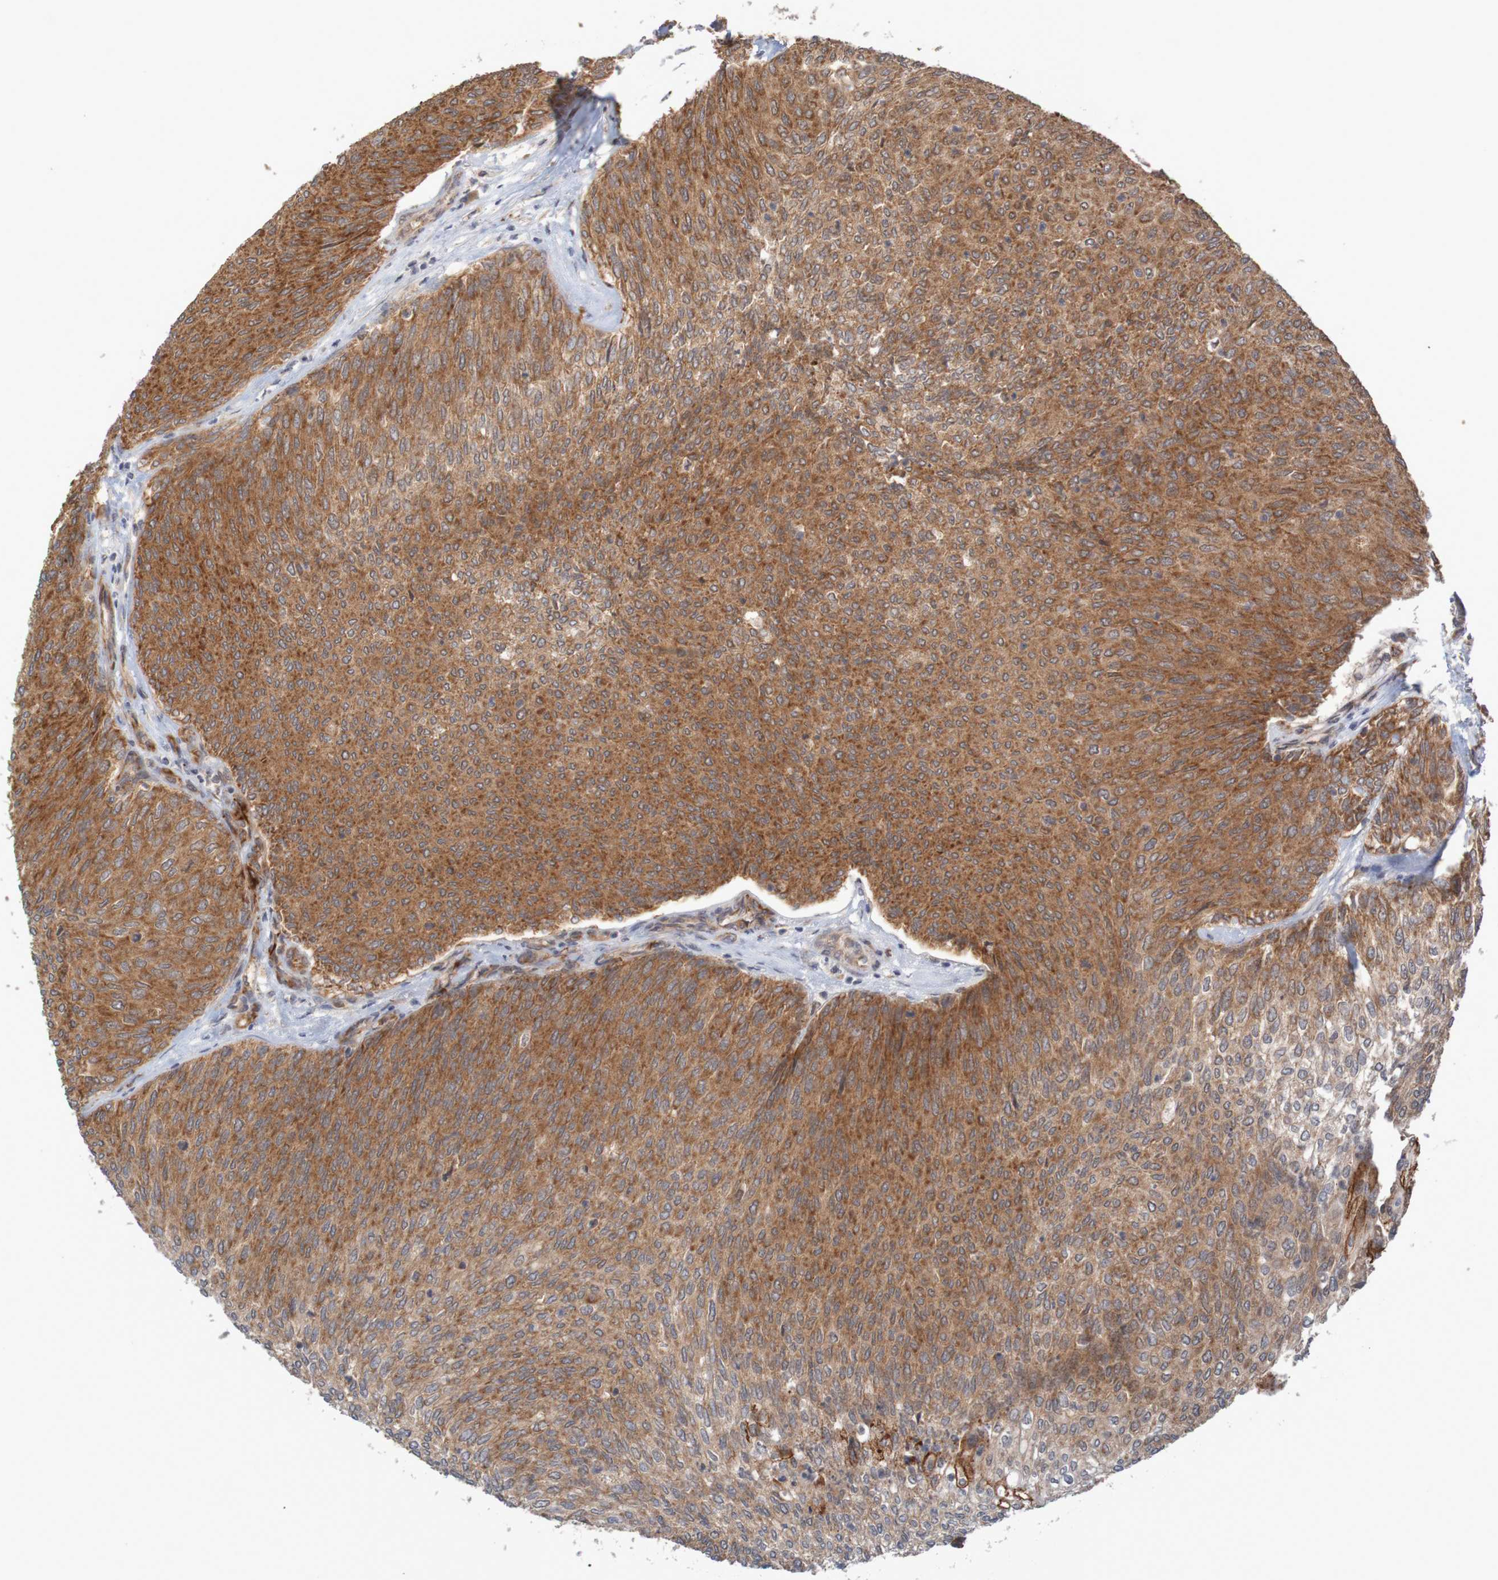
{"staining": {"intensity": "moderate", "quantity": ">75%", "location": "cytoplasmic/membranous"}, "tissue": "urothelial cancer", "cell_type": "Tumor cells", "image_type": "cancer", "snomed": [{"axis": "morphology", "description": "Urothelial carcinoma, Low grade"}, {"axis": "topography", "description": "Urinary bladder"}], "caption": "Immunohistochemistry histopathology image of urothelial carcinoma (low-grade) stained for a protein (brown), which shows medium levels of moderate cytoplasmic/membranous staining in approximately >75% of tumor cells.", "gene": "MRPL52", "patient": {"sex": "female", "age": 79}}